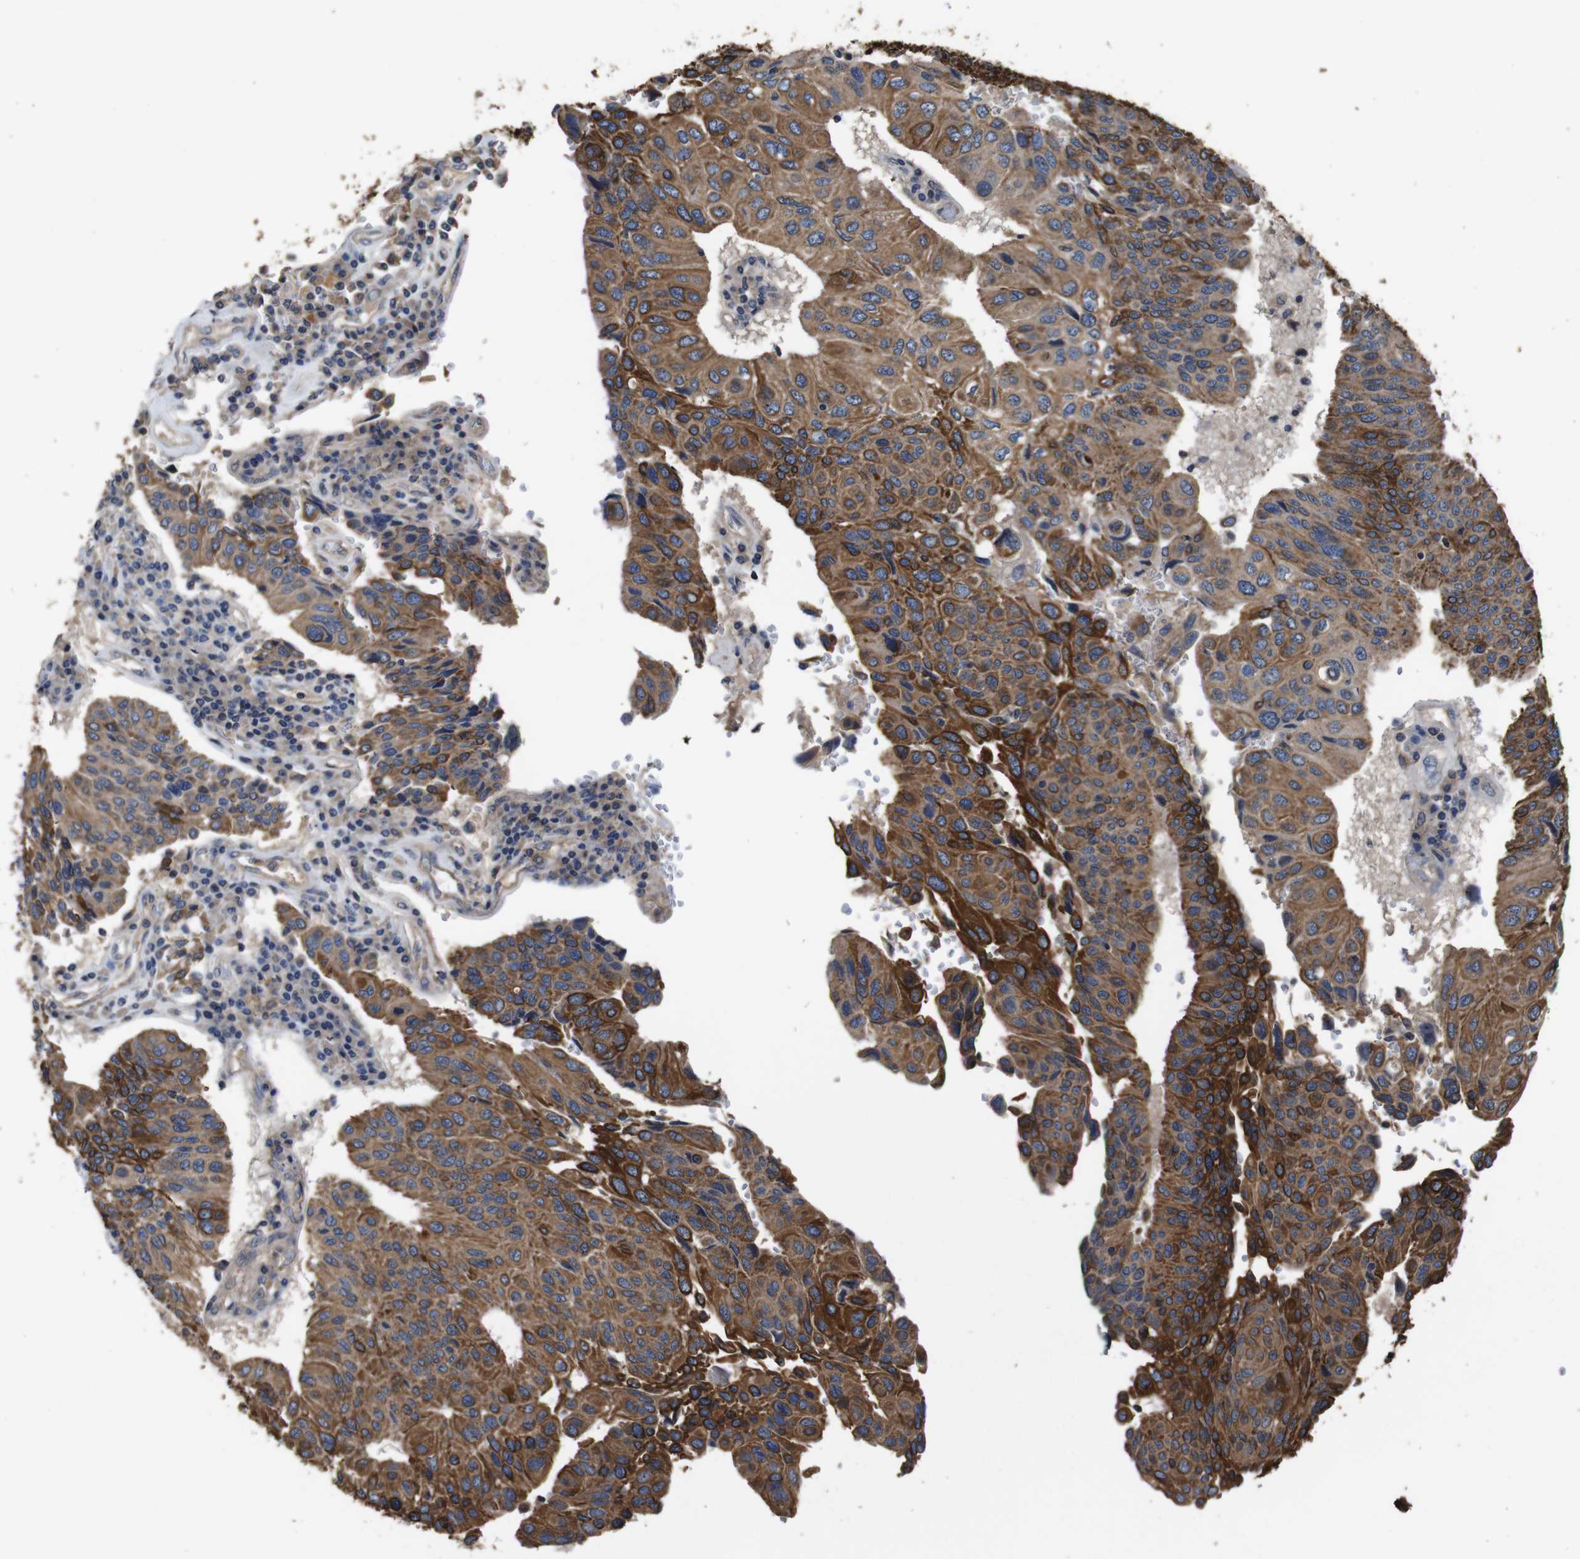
{"staining": {"intensity": "moderate", "quantity": ">75%", "location": "cytoplasmic/membranous"}, "tissue": "urothelial cancer", "cell_type": "Tumor cells", "image_type": "cancer", "snomed": [{"axis": "morphology", "description": "Urothelial carcinoma, High grade"}, {"axis": "topography", "description": "Urinary bladder"}], "caption": "This photomicrograph shows urothelial cancer stained with immunohistochemistry to label a protein in brown. The cytoplasmic/membranous of tumor cells show moderate positivity for the protein. Nuclei are counter-stained blue.", "gene": "GLIPR1", "patient": {"sex": "male", "age": 66}}